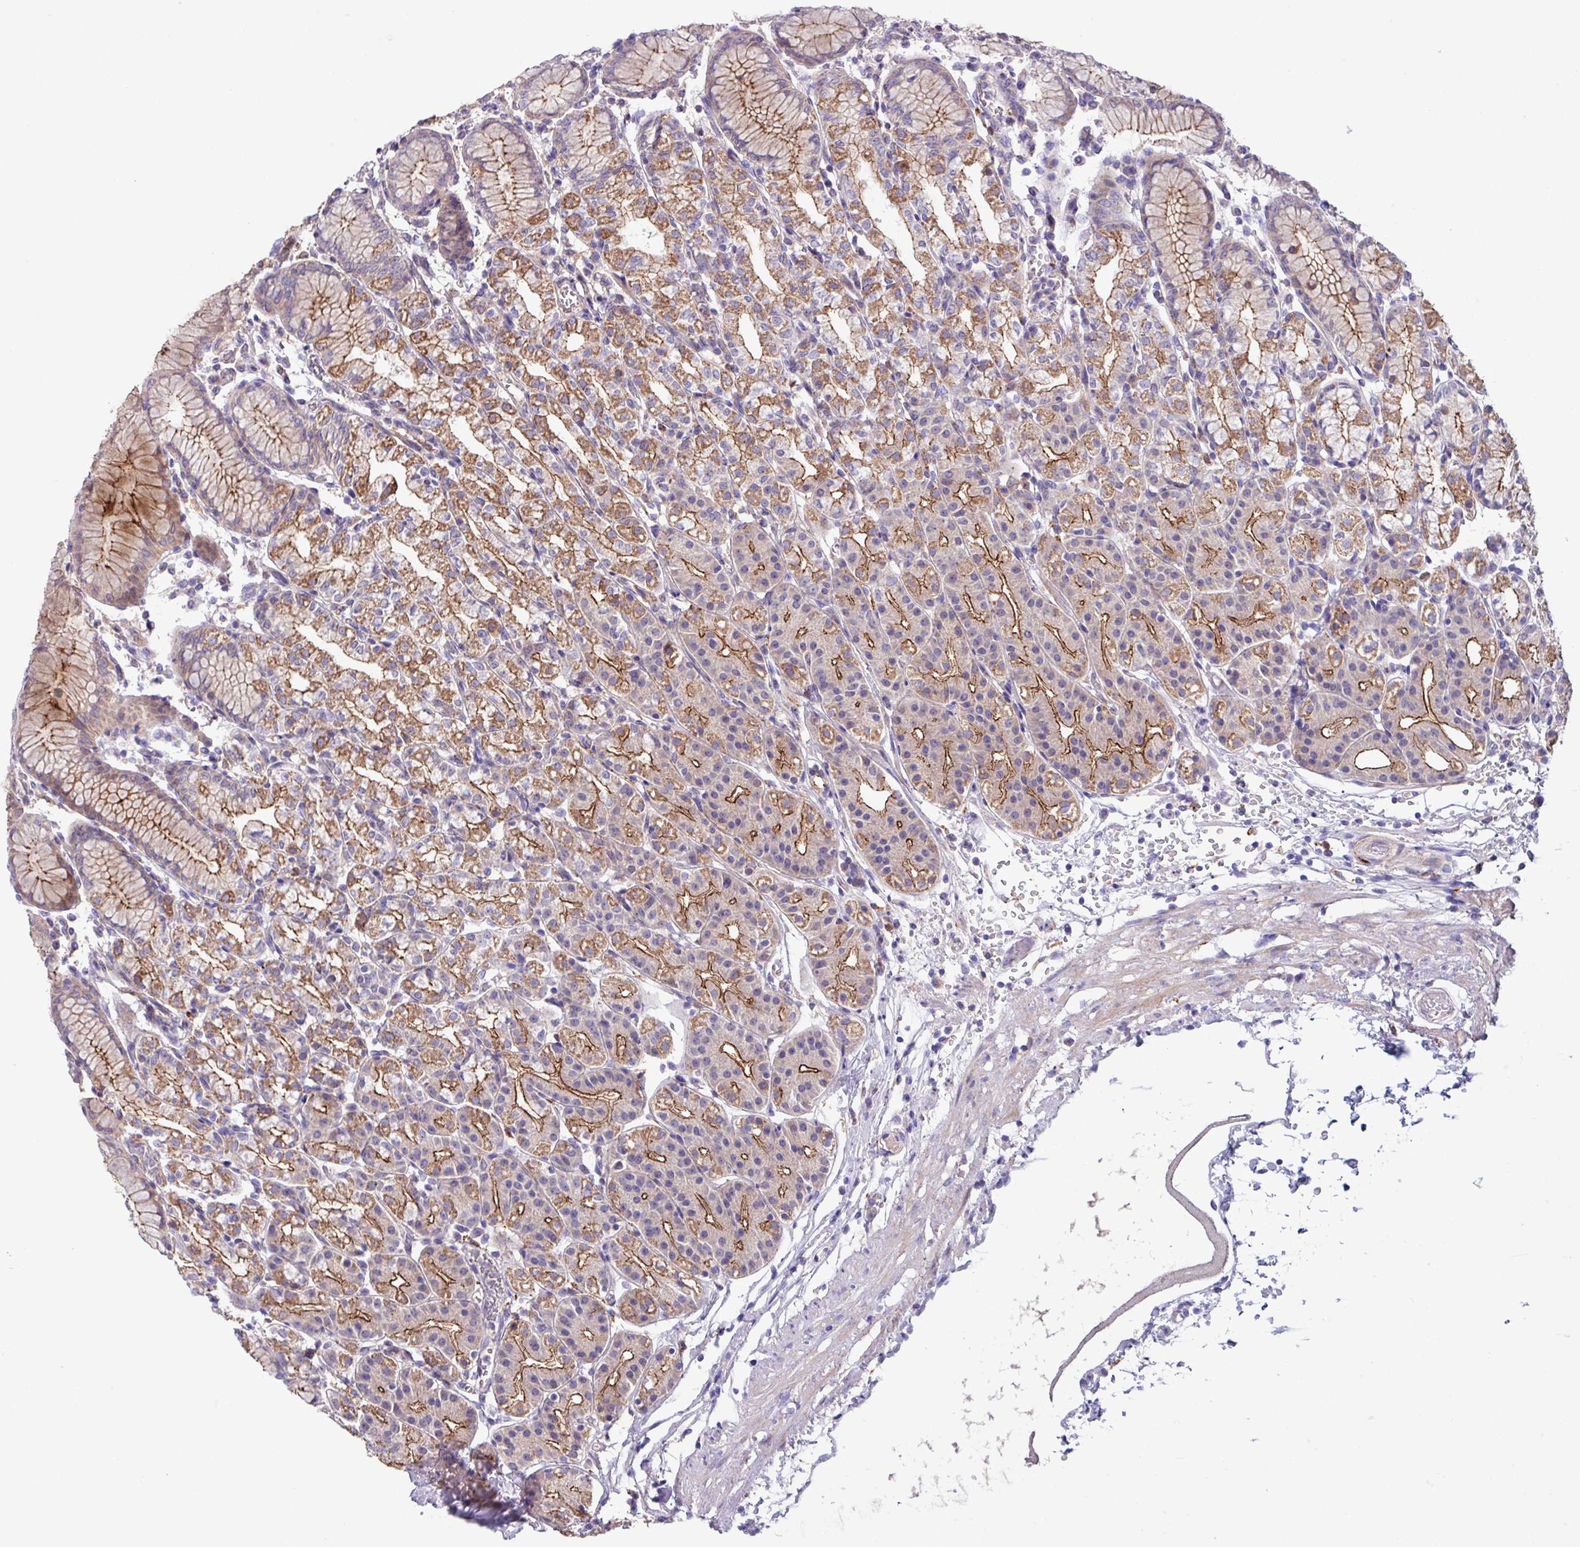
{"staining": {"intensity": "strong", "quantity": "25%-75%", "location": "cytoplasmic/membranous"}, "tissue": "stomach", "cell_type": "Glandular cells", "image_type": "normal", "snomed": [{"axis": "morphology", "description": "Normal tissue, NOS"}, {"axis": "topography", "description": "Stomach"}], "caption": "Protein staining of unremarkable stomach shows strong cytoplasmic/membranous expression in about 25%-75% of glandular cells.", "gene": "IQCJ", "patient": {"sex": "female", "age": 57}}